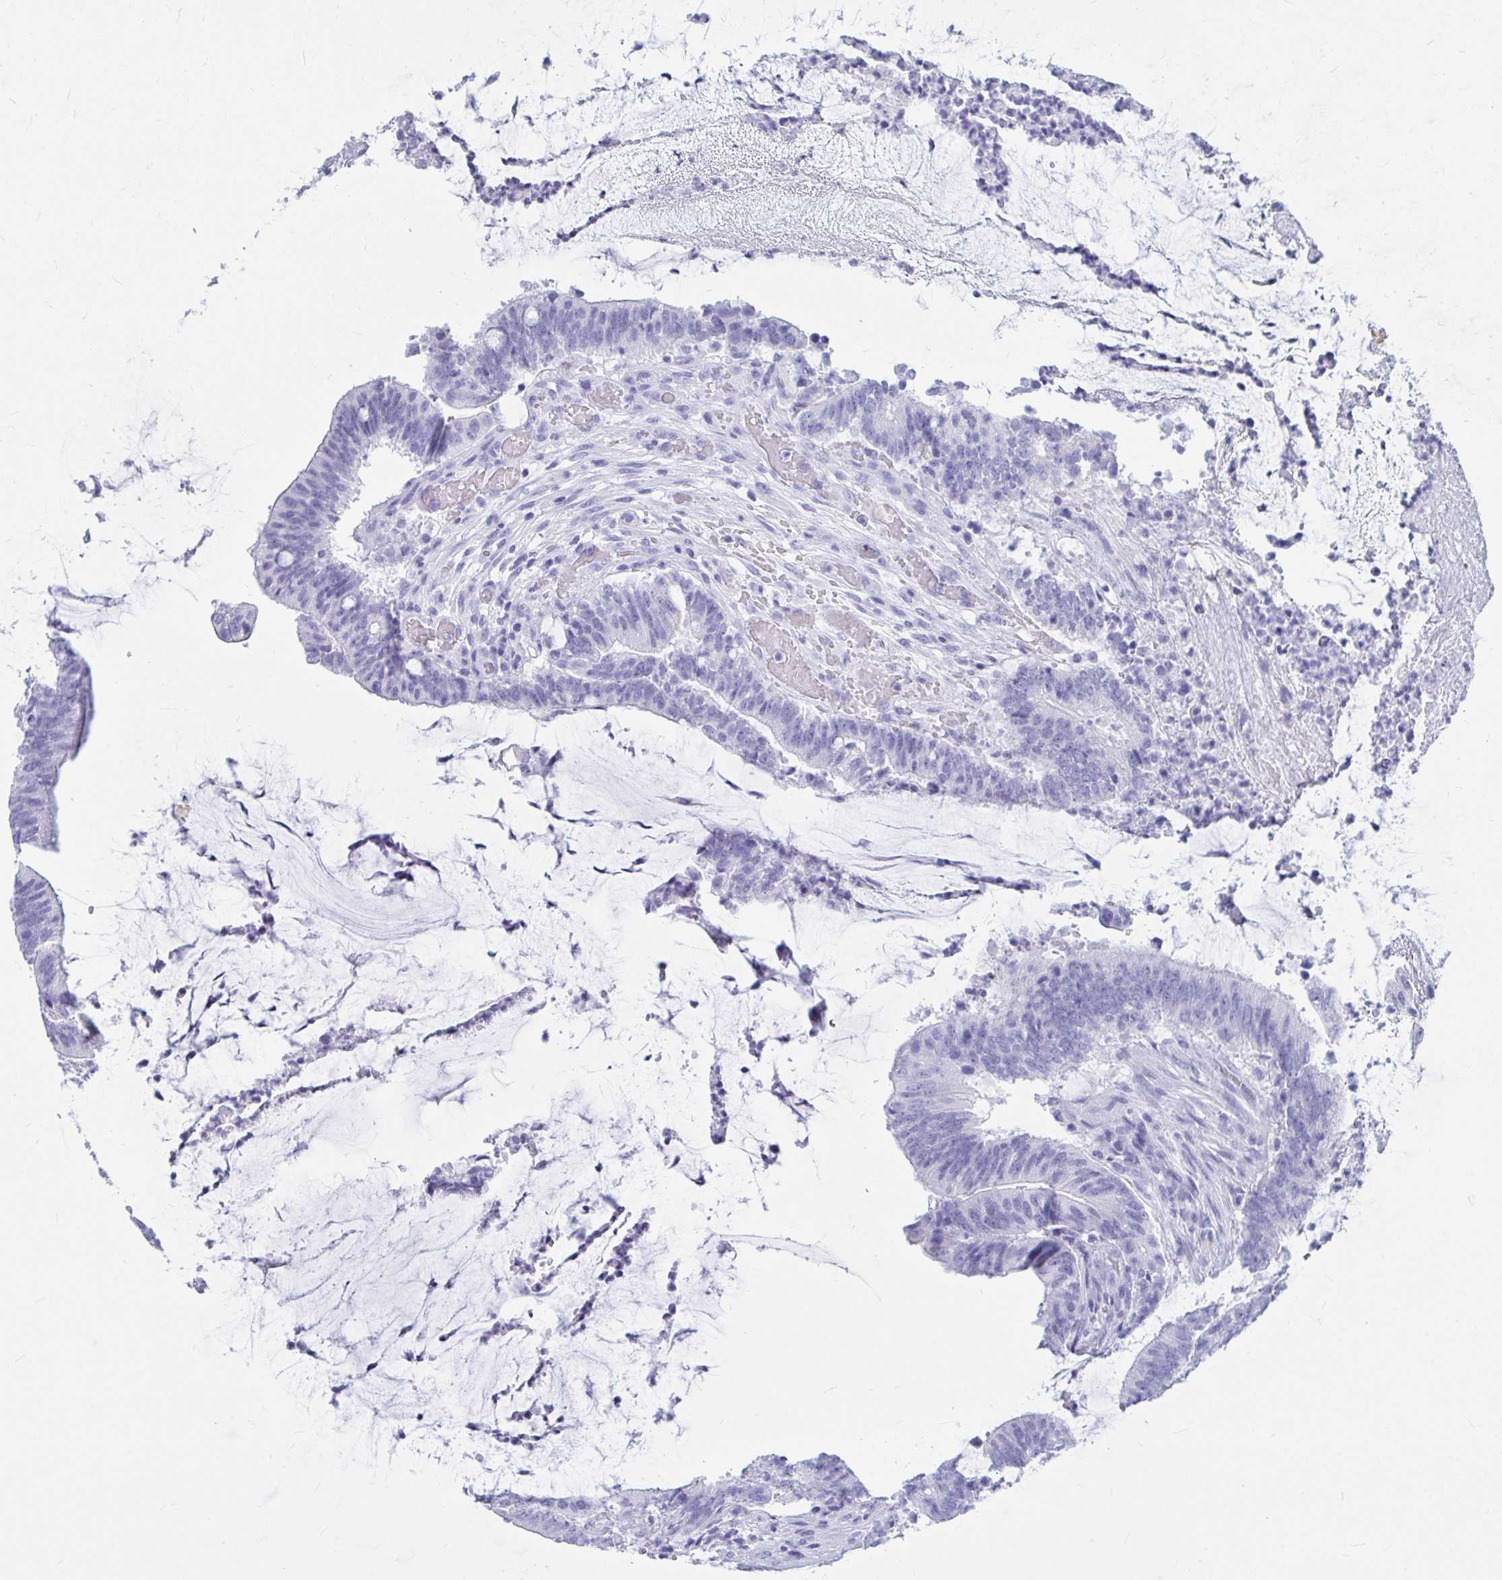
{"staining": {"intensity": "negative", "quantity": "none", "location": "none"}, "tissue": "colorectal cancer", "cell_type": "Tumor cells", "image_type": "cancer", "snomed": [{"axis": "morphology", "description": "Adenocarcinoma, NOS"}, {"axis": "topography", "description": "Colon"}], "caption": "High magnification brightfield microscopy of colorectal adenocarcinoma stained with DAB (brown) and counterstained with hematoxylin (blue): tumor cells show no significant expression.", "gene": "OR5J2", "patient": {"sex": "female", "age": 43}}